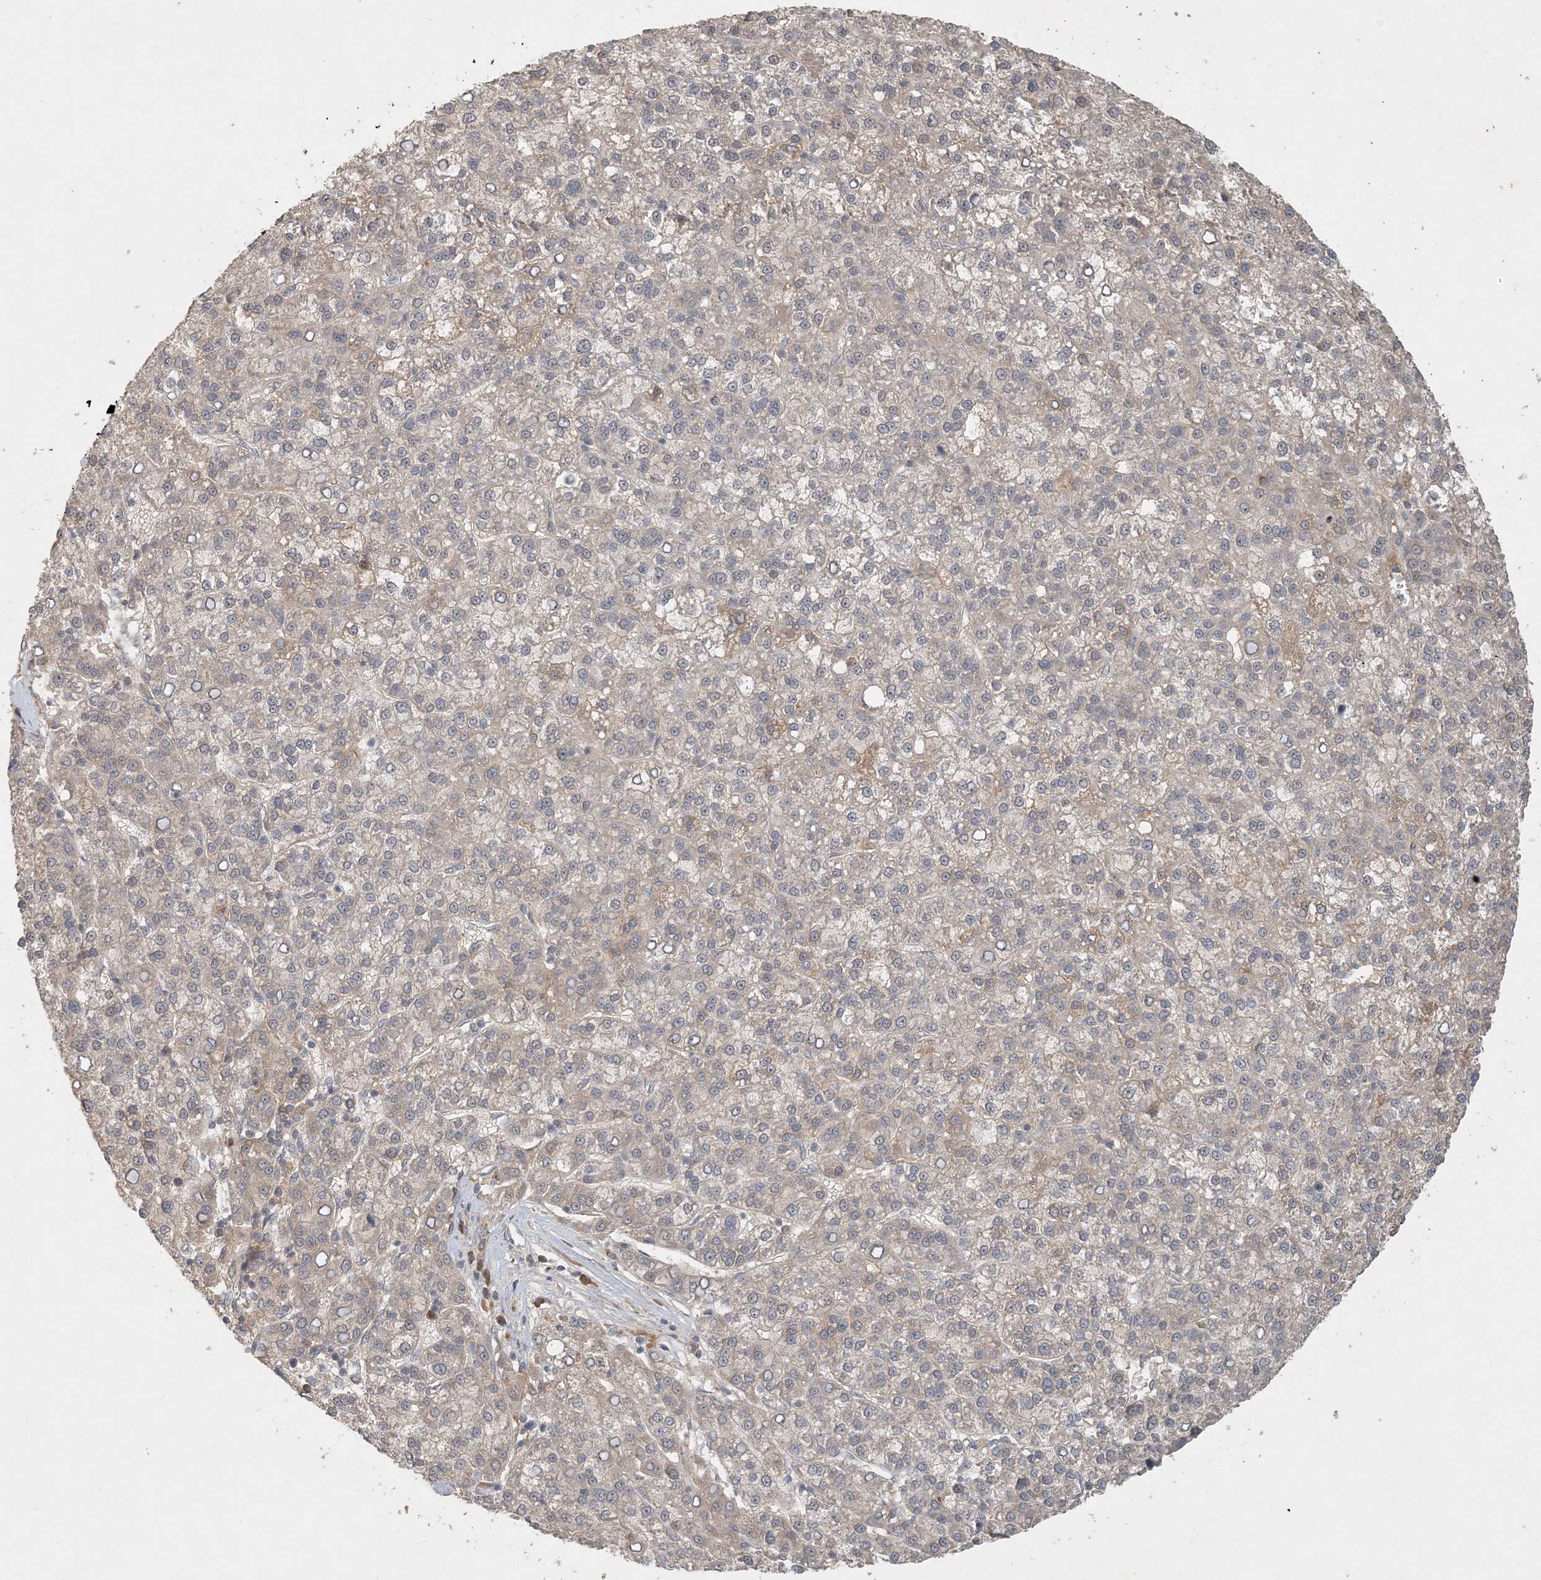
{"staining": {"intensity": "weak", "quantity": "<25%", "location": "cytoplasmic/membranous"}, "tissue": "liver cancer", "cell_type": "Tumor cells", "image_type": "cancer", "snomed": [{"axis": "morphology", "description": "Carcinoma, Hepatocellular, NOS"}, {"axis": "topography", "description": "Liver"}], "caption": "An immunohistochemistry histopathology image of liver hepatocellular carcinoma is shown. There is no staining in tumor cells of liver hepatocellular carcinoma.", "gene": "ZCCHC4", "patient": {"sex": "female", "age": 58}}